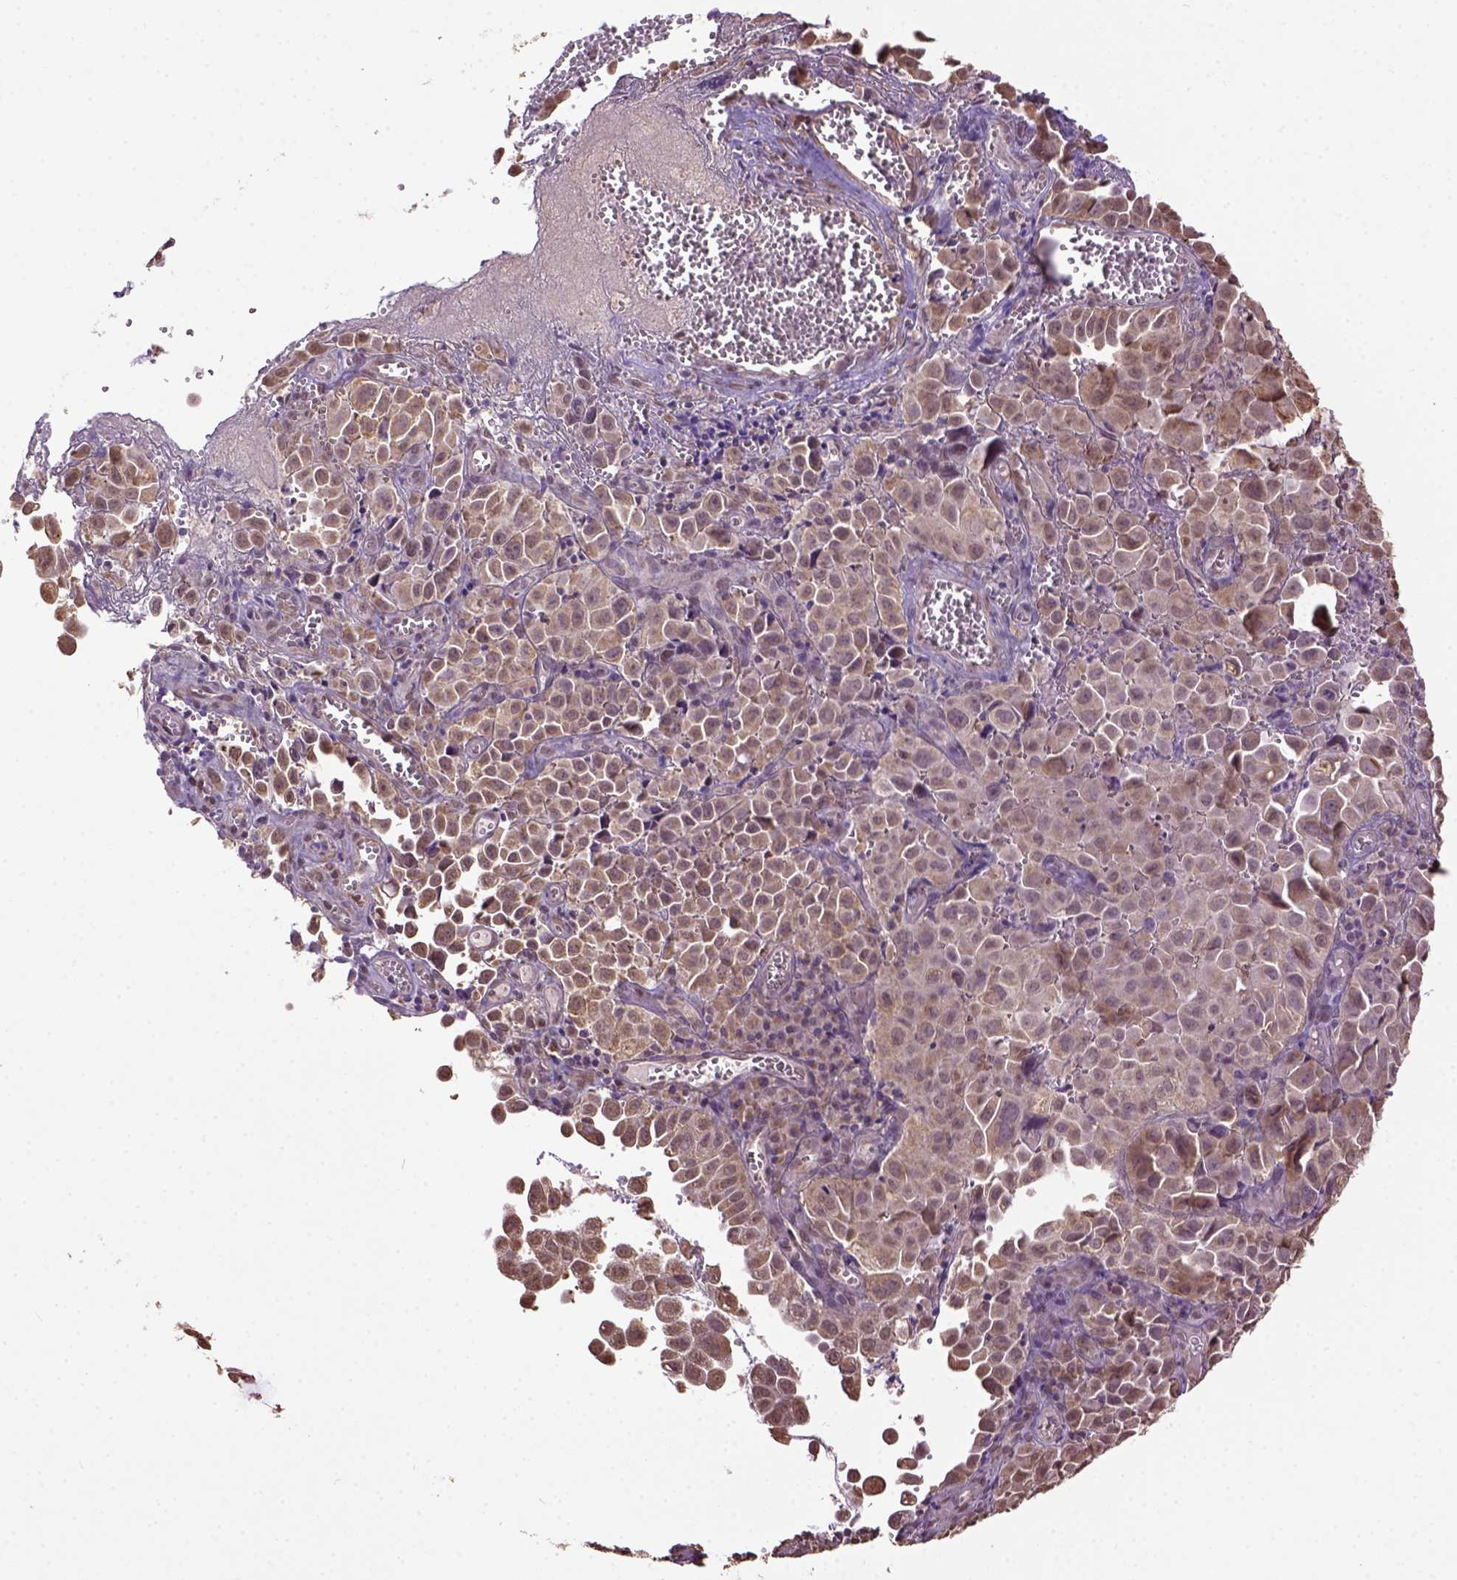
{"staining": {"intensity": "weak", "quantity": ">75%", "location": "cytoplasmic/membranous"}, "tissue": "cervical cancer", "cell_type": "Tumor cells", "image_type": "cancer", "snomed": [{"axis": "morphology", "description": "Squamous cell carcinoma, NOS"}, {"axis": "topography", "description": "Cervix"}], "caption": "Immunohistochemistry (IHC) micrograph of human squamous cell carcinoma (cervical) stained for a protein (brown), which displays low levels of weak cytoplasmic/membranous staining in about >75% of tumor cells.", "gene": "WDR17", "patient": {"sex": "female", "age": 55}}